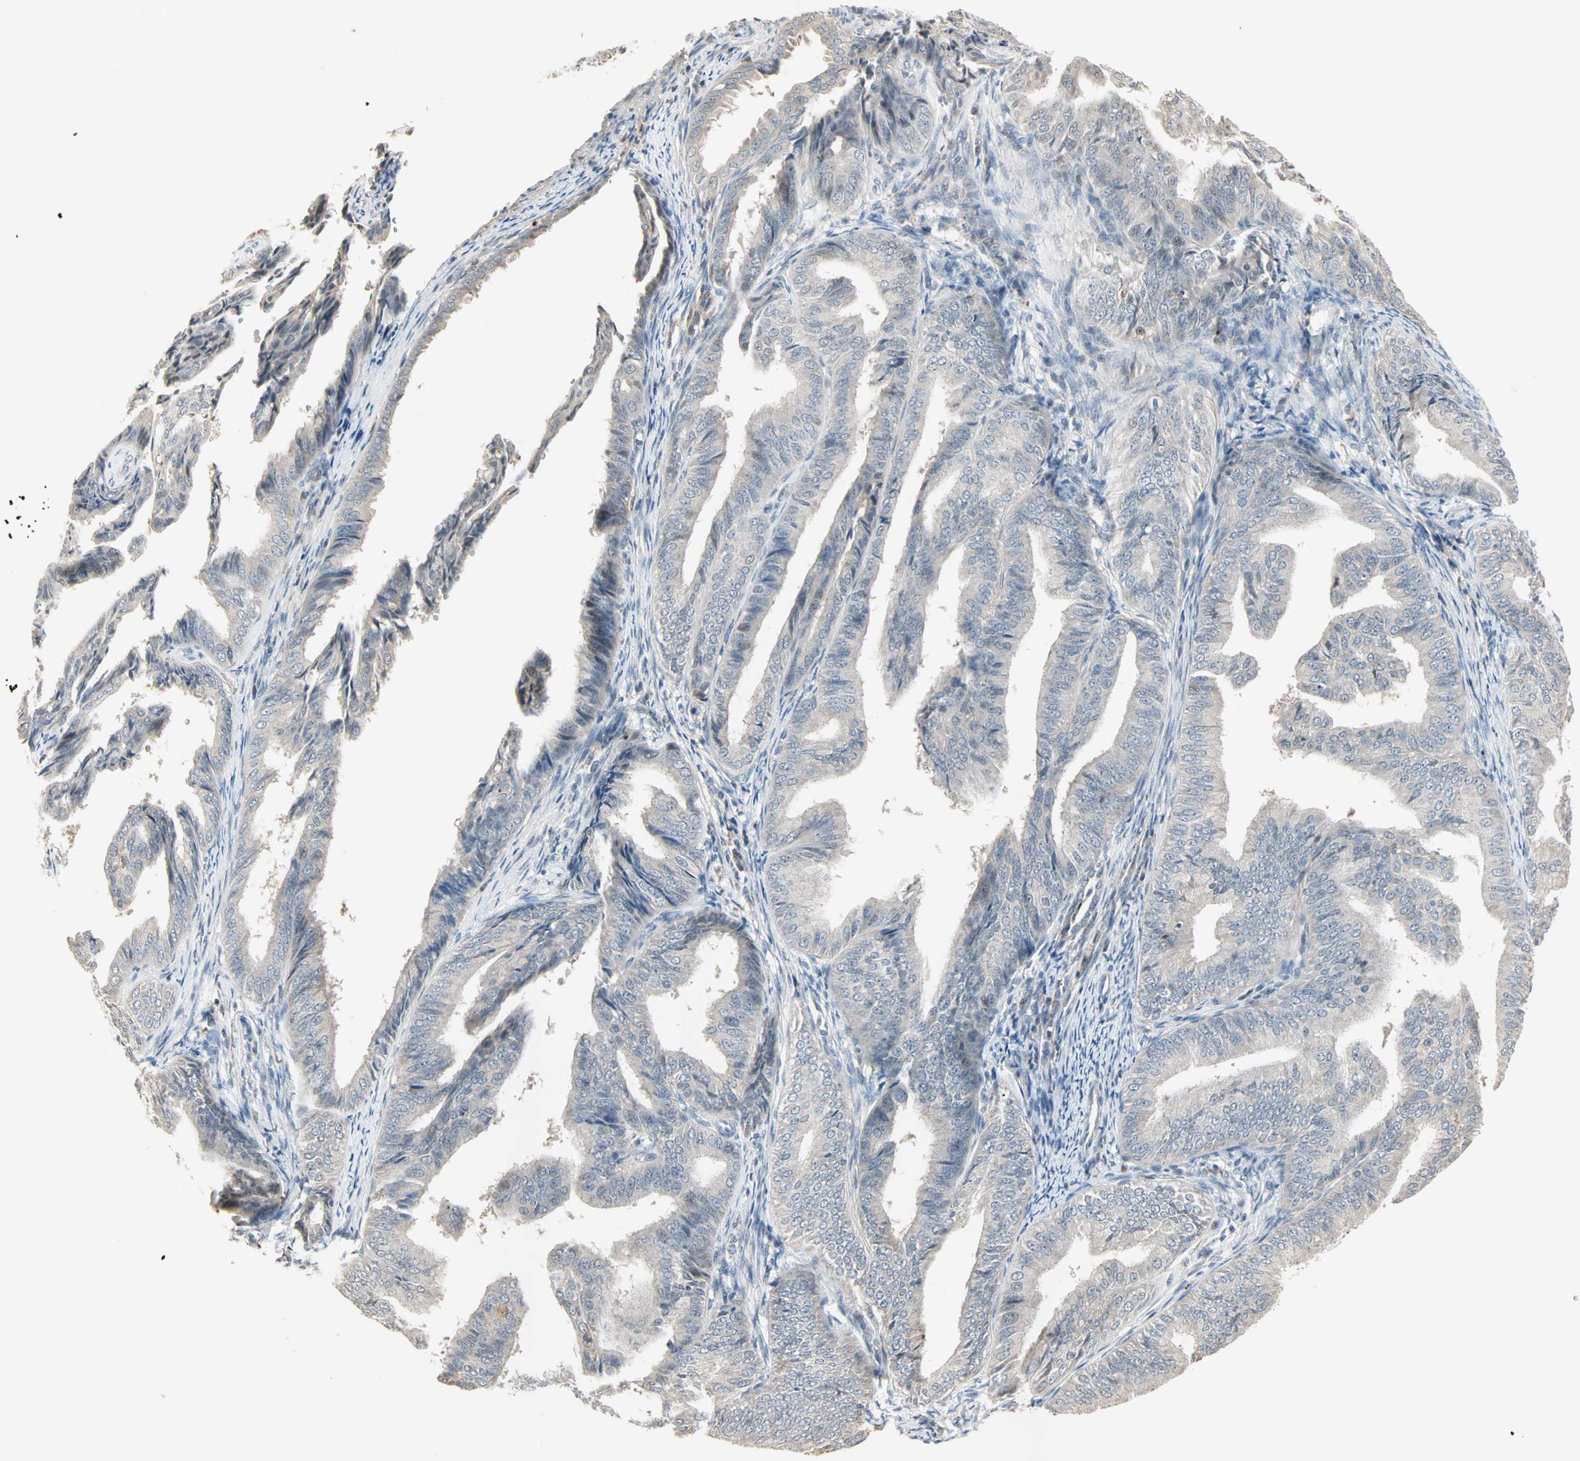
{"staining": {"intensity": "negative", "quantity": "none", "location": "none"}, "tissue": "endometrial cancer", "cell_type": "Tumor cells", "image_type": "cancer", "snomed": [{"axis": "morphology", "description": "Adenocarcinoma, NOS"}, {"axis": "topography", "description": "Endometrium"}], "caption": "The immunohistochemistry photomicrograph has no significant staining in tumor cells of endometrial adenocarcinoma tissue. (DAB immunohistochemistry (IHC) with hematoxylin counter stain).", "gene": "KDM4A", "patient": {"sex": "female", "age": 58}}